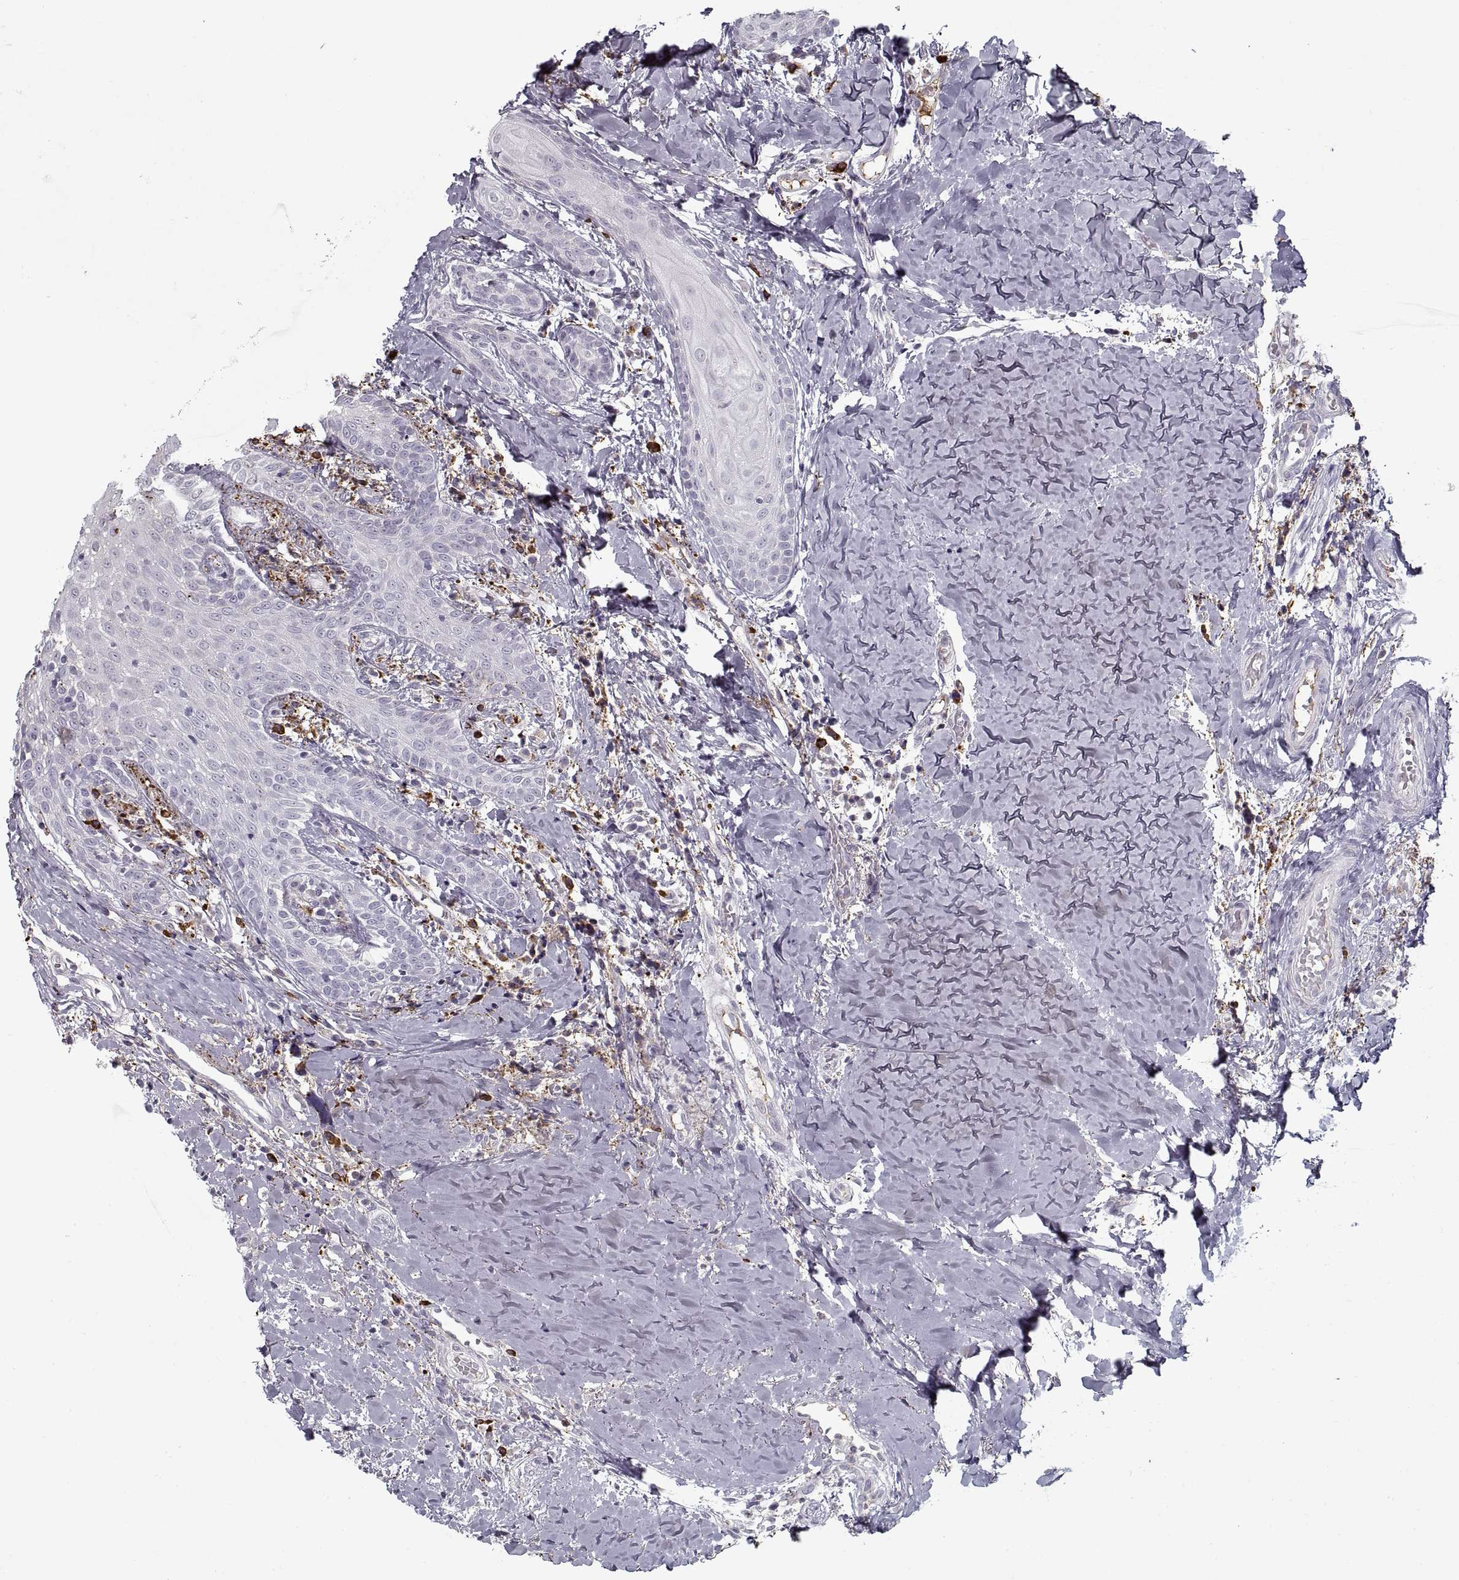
{"staining": {"intensity": "negative", "quantity": "none", "location": "none"}, "tissue": "head and neck cancer", "cell_type": "Tumor cells", "image_type": "cancer", "snomed": [{"axis": "morphology", "description": "Normal tissue, NOS"}, {"axis": "morphology", "description": "Squamous cell carcinoma, NOS"}, {"axis": "topography", "description": "Oral tissue"}, {"axis": "topography", "description": "Salivary gland"}, {"axis": "topography", "description": "Head-Neck"}], "caption": "Immunohistochemistry (IHC) of head and neck cancer (squamous cell carcinoma) shows no expression in tumor cells. (IHC, brightfield microscopy, high magnification).", "gene": "GAD2", "patient": {"sex": "female", "age": 62}}